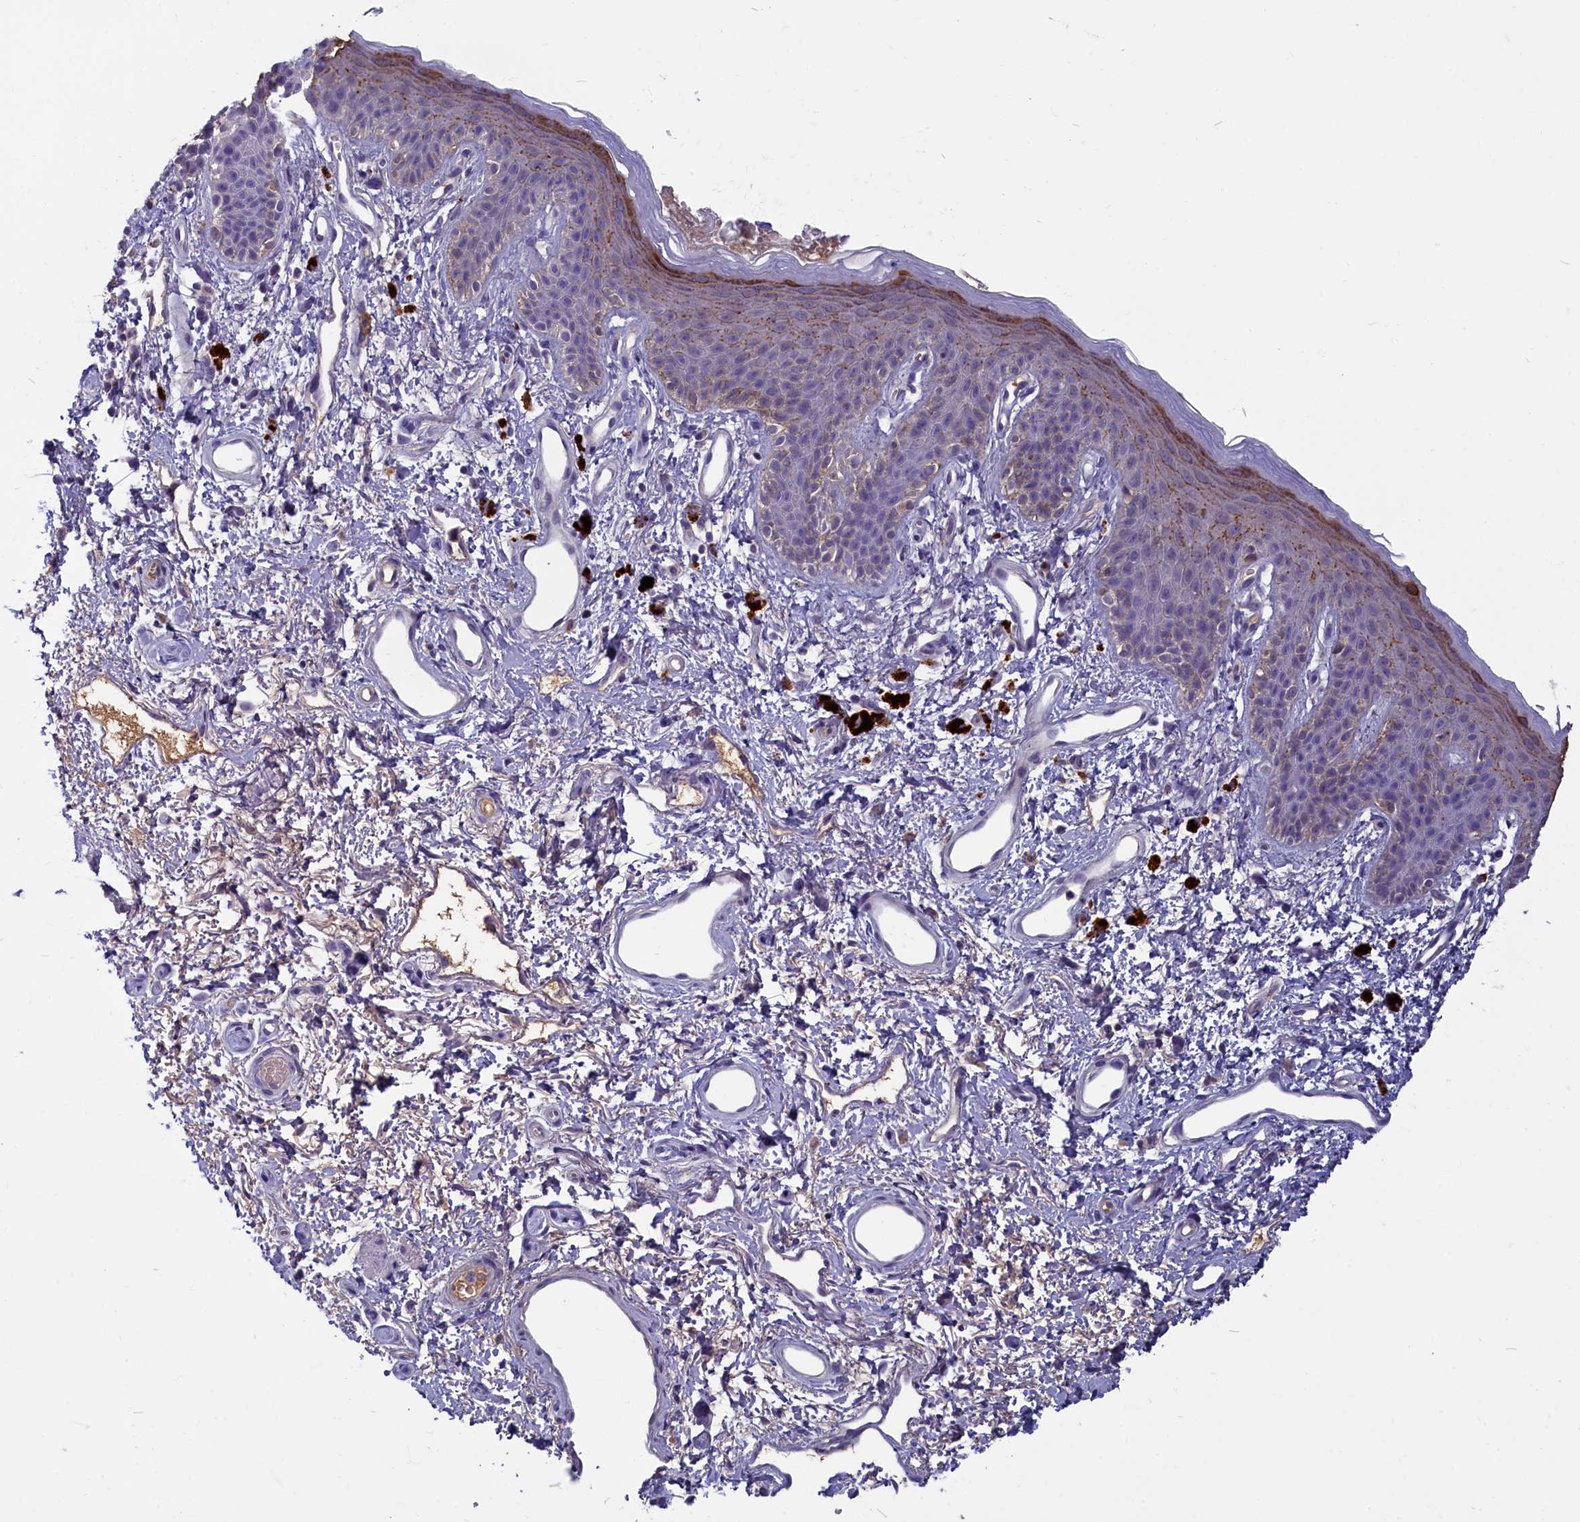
{"staining": {"intensity": "moderate", "quantity": "<25%", "location": "cytoplasmic/membranous"}, "tissue": "skin", "cell_type": "Epidermal cells", "image_type": "normal", "snomed": [{"axis": "morphology", "description": "Normal tissue, NOS"}, {"axis": "topography", "description": "Anal"}], "caption": "The histopathology image demonstrates immunohistochemical staining of normal skin. There is moderate cytoplasmic/membranous positivity is present in approximately <25% of epidermal cells. (Brightfield microscopy of DAB IHC at high magnification).", "gene": "SV2C", "patient": {"sex": "female", "age": 46}}